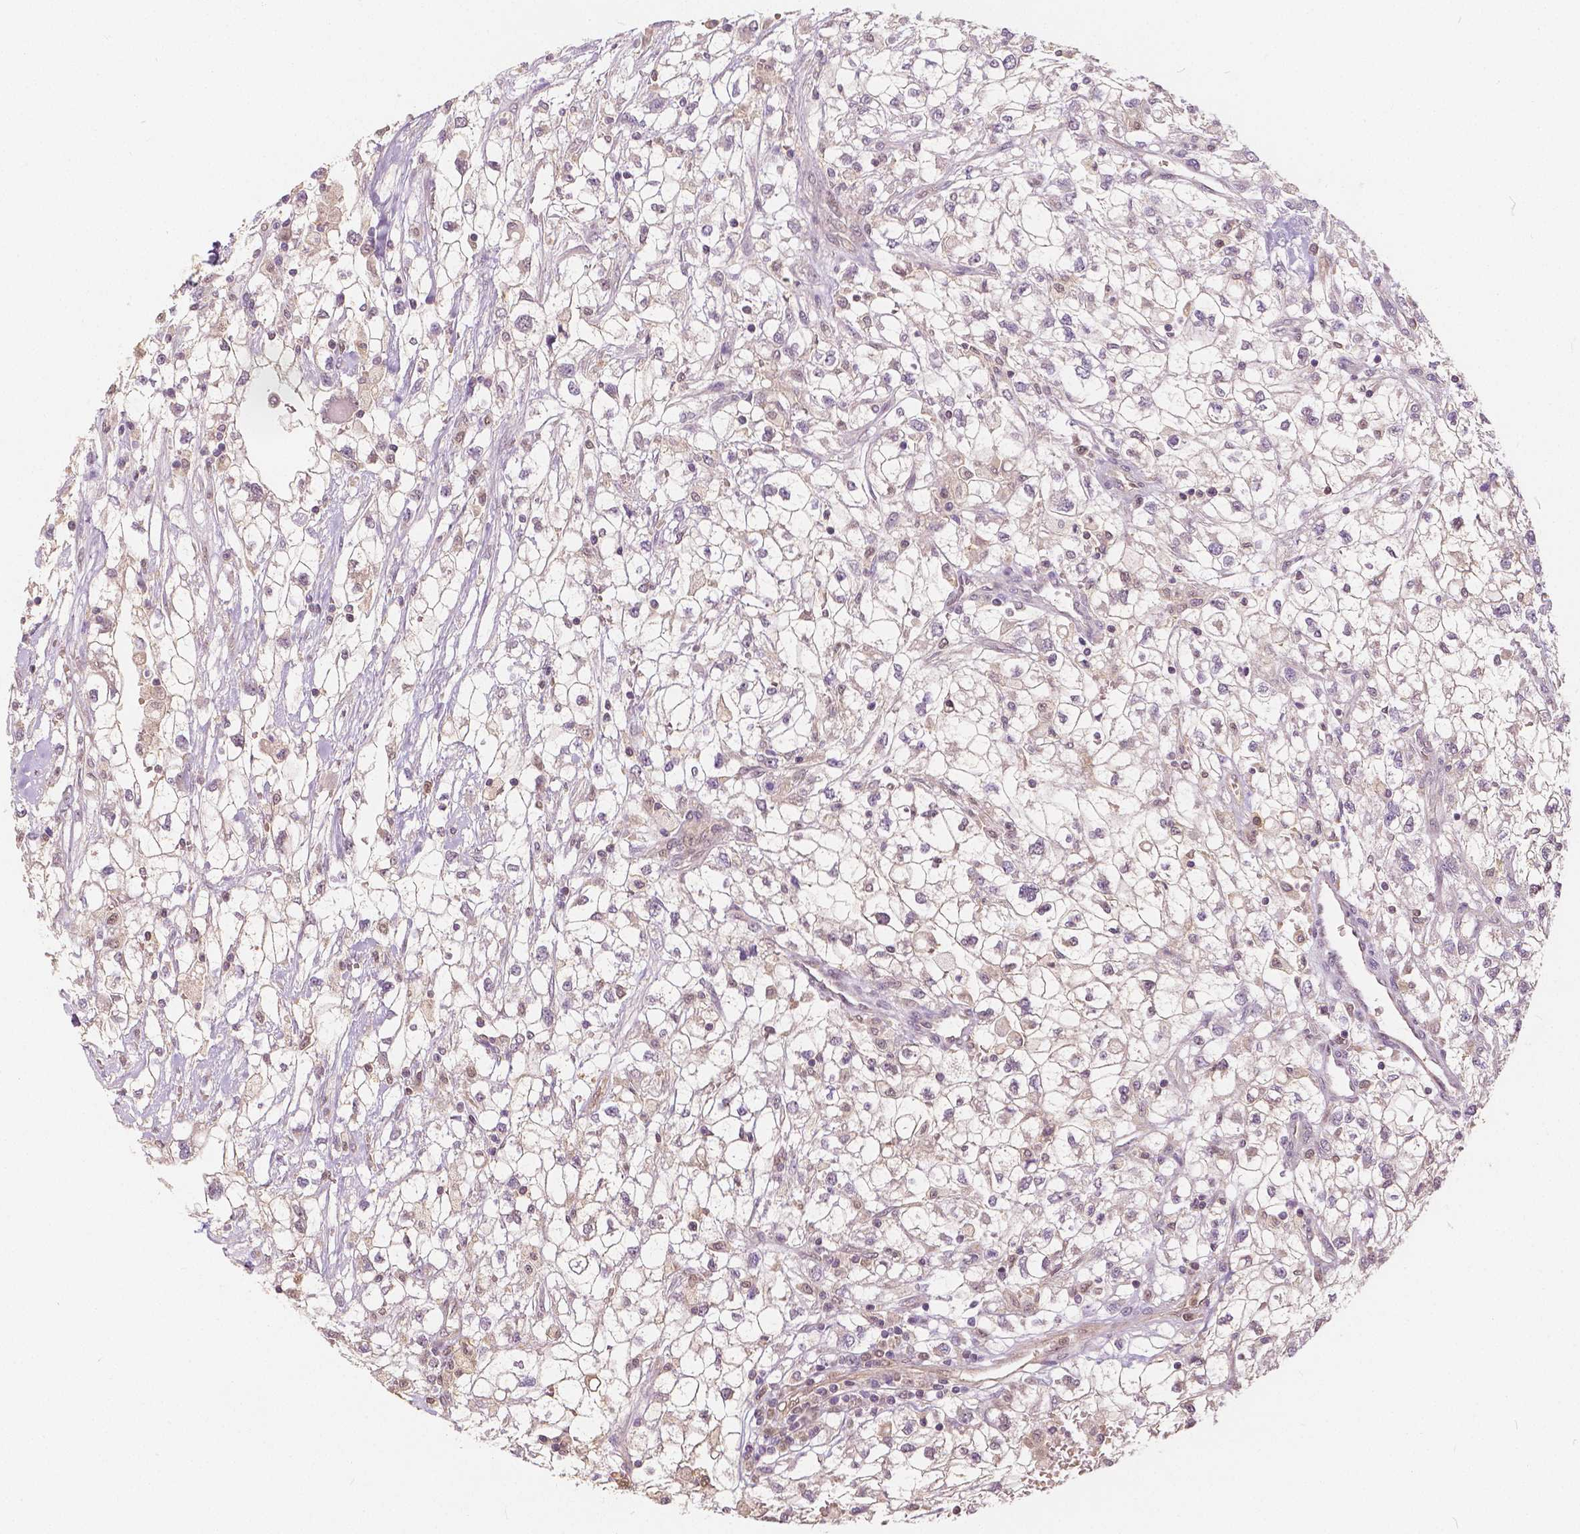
{"staining": {"intensity": "negative", "quantity": "none", "location": "none"}, "tissue": "renal cancer", "cell_type": "Tumor cells", "image_type": "cancer", "snomed": [{"axis": "morphology", "description": "Adenocarcinoma, NOS"}, {"axis": "topography", "description": "Kidney"}], "caption": "Image shows no protein staining in tumor cells of renal cancer tissue.", "gene": "NAPRT", "patient": {"sex": "male", "age": 59}}